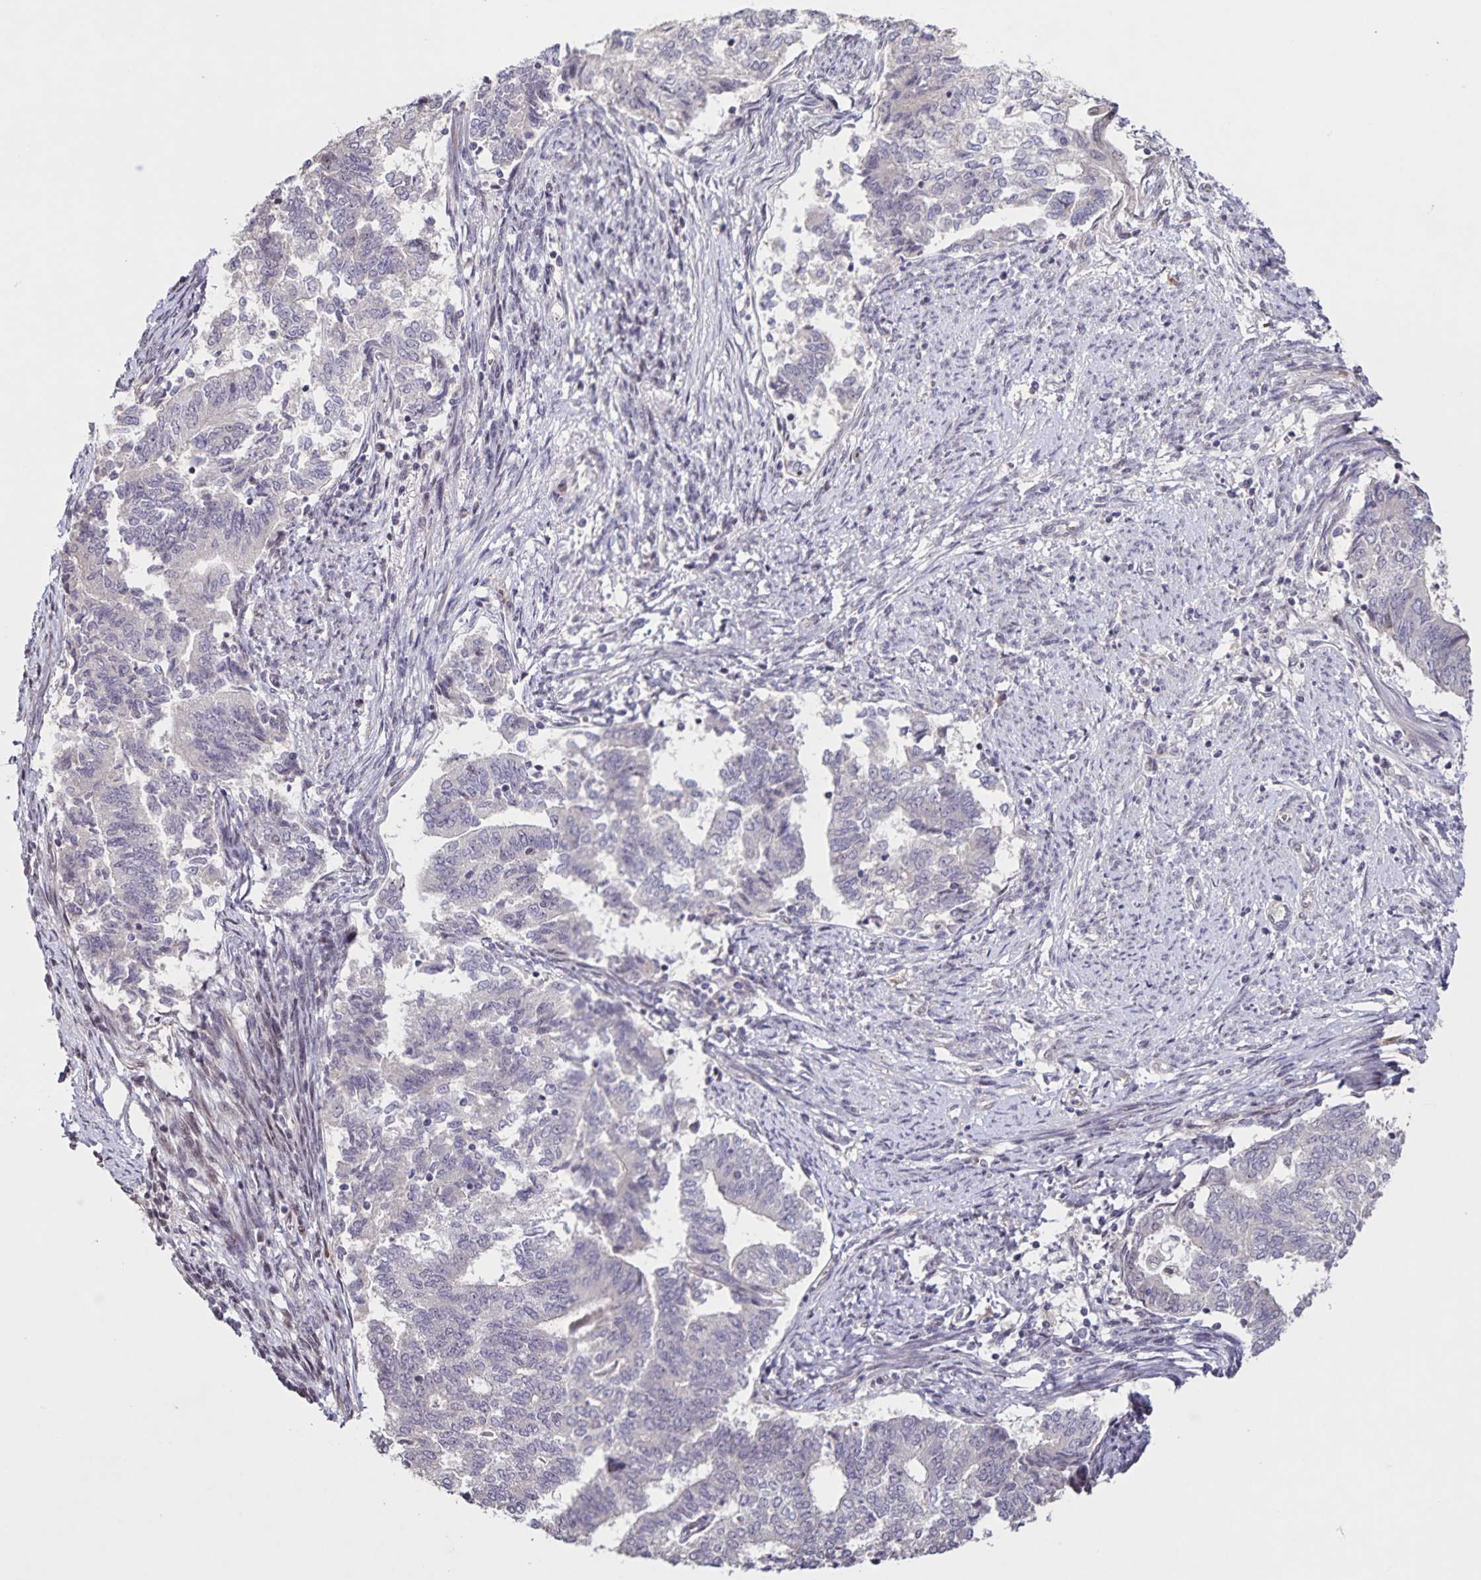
{"staining": {"intensity": "weak", "quantity": "<25%", "location": "nuclear"}, "tissue": "endometrial cancer", "cell_type": "Tumor cells", "image_type": "cancer", "snomed": [{"axis": "morphology", "description": "Adenocarcinoma, NOS"}, {"axis": "topography", "description": "Endometrium"}], "caption": "Tumor cells show no significant expression in endometrial adenocarcinoma.", "gene": "GDF2", "patient": {"sex": "female", "age": 65}}